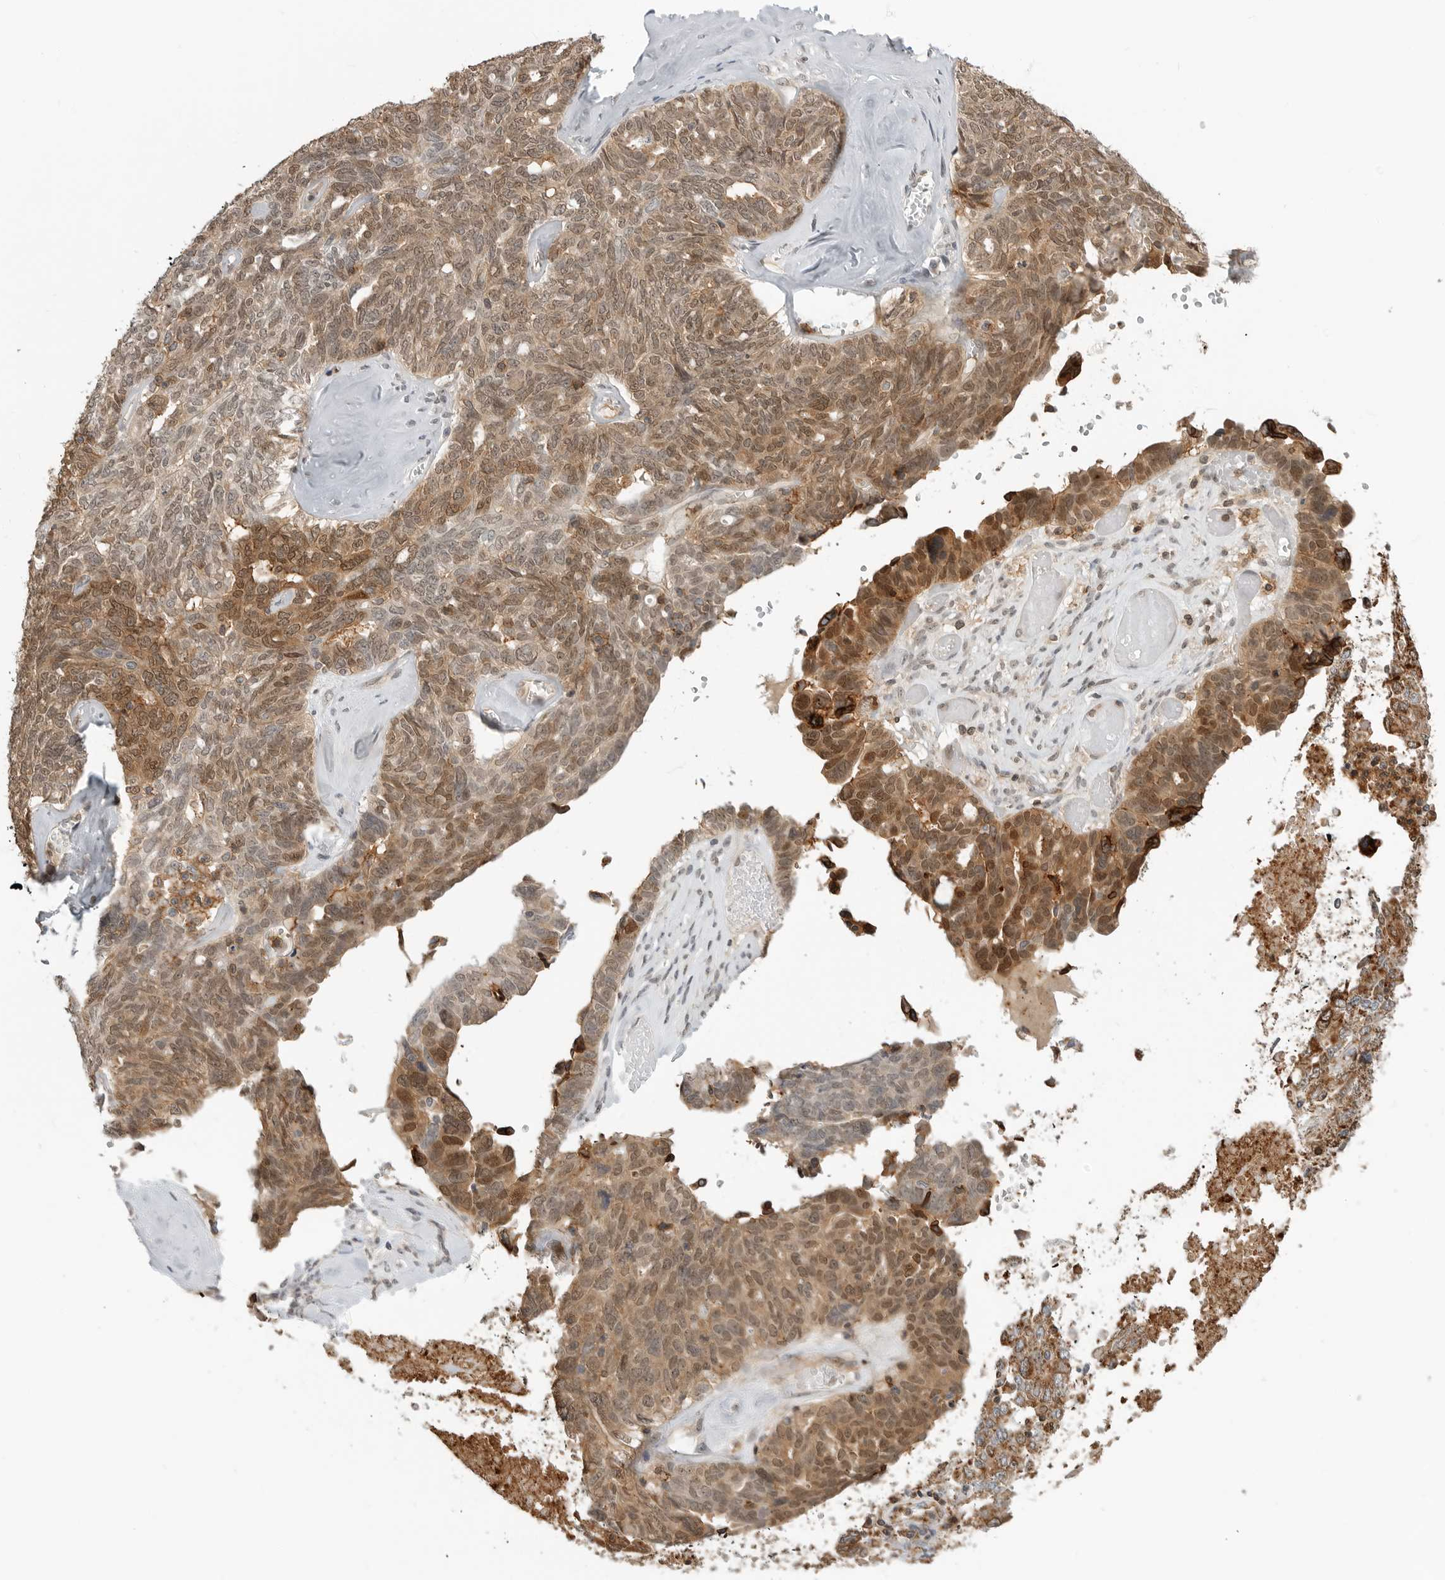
{"staining": {"intensity": "moderate", "quantity": ">75%", "location": "cytoplasmic/membranous,nuclear"}, "tissue": "ovarian cancer", "cell_type": "Tumor cells", "image_type": "cancer", "snomed": [{"axis": "morphology", "description": "Cystadenocarcinoma, serous, NOS"}, {"axis": "topography", "description": "Ovary"}], "caption": "Immunohistochemistry (DAB (3,3'-diaminobenzidine)) staining of human ovarian cancer (serous cystadenocarcinoma) demonstrates moderate cytoplasmic/membranous and nuclear protein positivity in about >75% of tumor cells.", "gene": "ANXA11", "patient": {"sex": "female", "age": 79}}